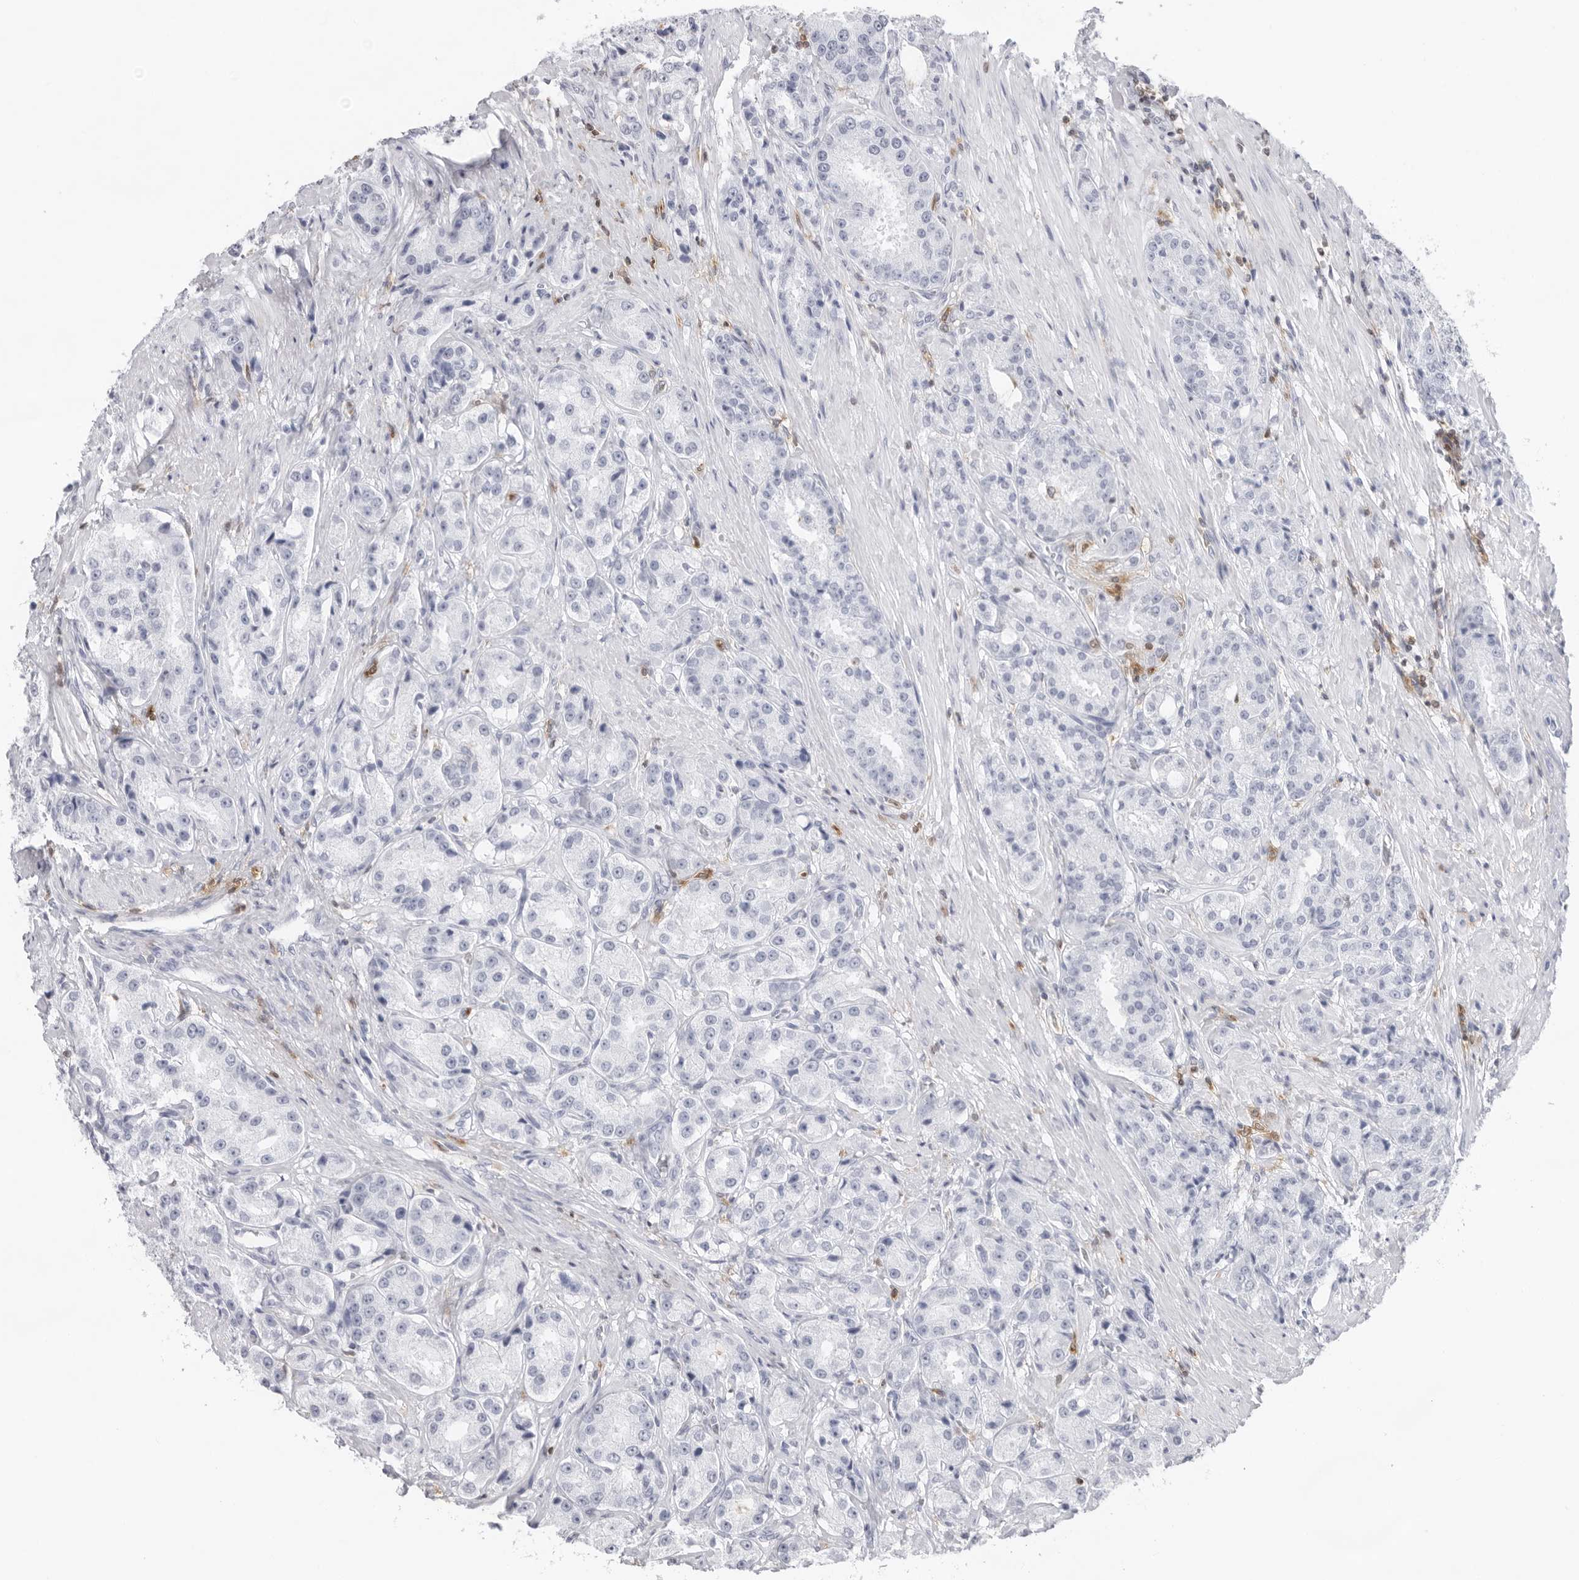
{"staining": {"intensity": "negative", "quantity": "none", "location": "none"}, "tissue": "prostate cancer", "cell_type": "Tumor cells", "image_type": "cancer", "snomed": [{"axis": "morphology", "description": "Adenocarcinoma, High grade"}, {"axis": "topography", "description": "Prostate"}], "caption": "An immunohistochemistry image of adenocarcinoma (high-grade) (prostate) is shown. There is no staining in tumor cells of adenocarcinoma (high-grade) (prostate).", "gene": "FMNL1", "patient": {"sex": "male", "age": 60}}